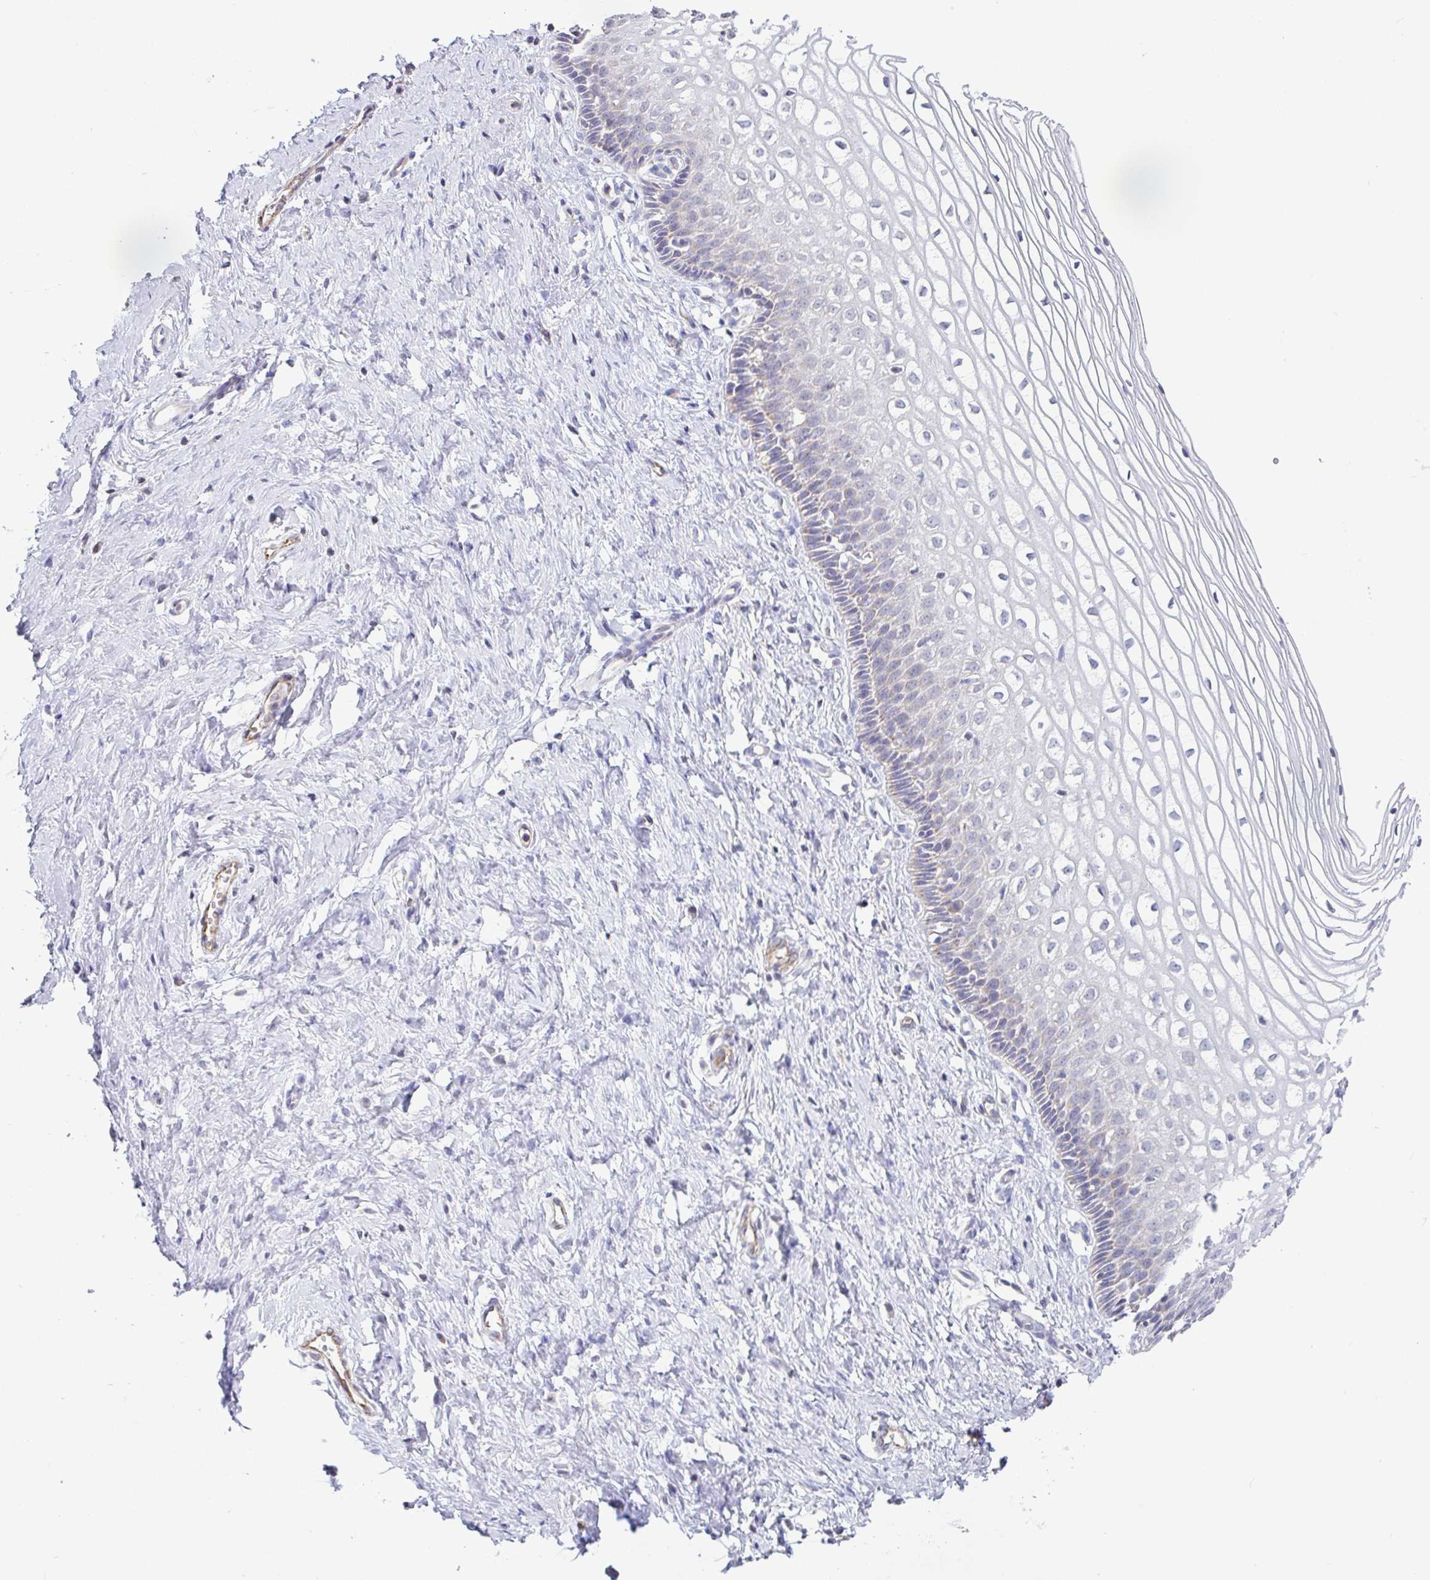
{"staining": {"intensity": "negative", "quantity": "none", "location": "none"}, "tissue": "cervix", "cell_type": "Glandular cells", "image_type": "normal", "snomed": [{"axis": "morphology", "description": "Normal tissue, NOS"}, {"axis": "topography", "description": "Cervix"}], "caption": "High power microscopy histopathology image of an immunohistochemistry (IHC) histopathology image of normal cervix, revealing no significant staining in glandular cells. Brightfield microscopy of immunohistochemistry stained with DAB (3,3'-diaminobenzidine) (brown) and hematoxylin (blue), captured at high magnification.", "gene": "PLCD4", "patient": {"sex": "female", "age": 36}}